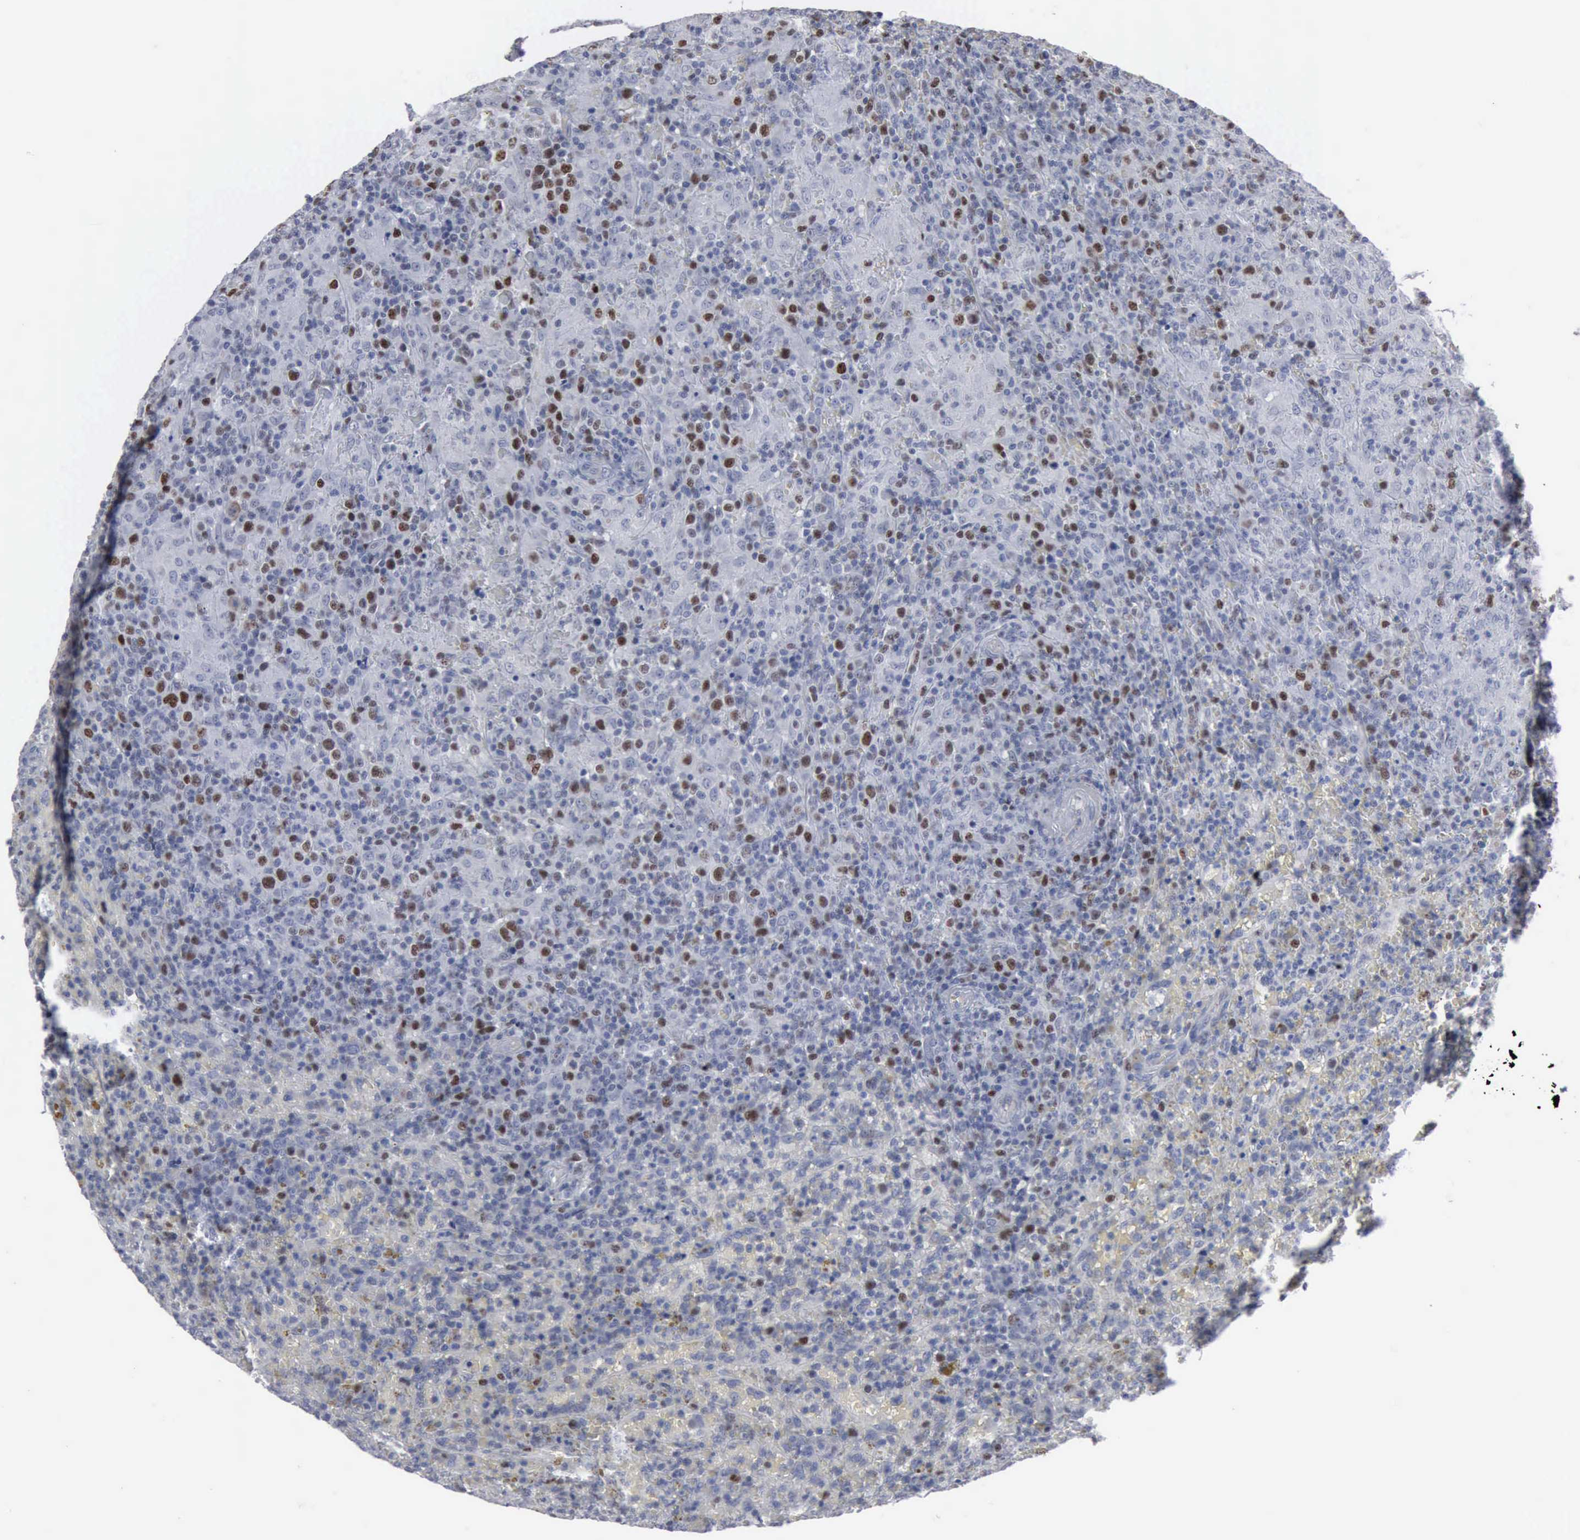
{"staining": {"intensity": "negative", "quantity": "none", "location": "none"}, "tissue": "lymphoma", "cell_type": "Tumor cells", "image_type": "cancer", "snomed": [{"axis": "morphology", "description": "Malignant lymphoma, non-Hodgkin's type, High grade"}, {"axis": "topography", "description": "Spleen"}, {"axis": "topography", "description": "Lymph node"}], "caption": "Protein analysis of high-grade malignant lymphoma, non-Hodgkin's type shows no significant positivity in tumor cells.", "gene": "MCM5", "patient": {"sex": "female", "age": 70}}